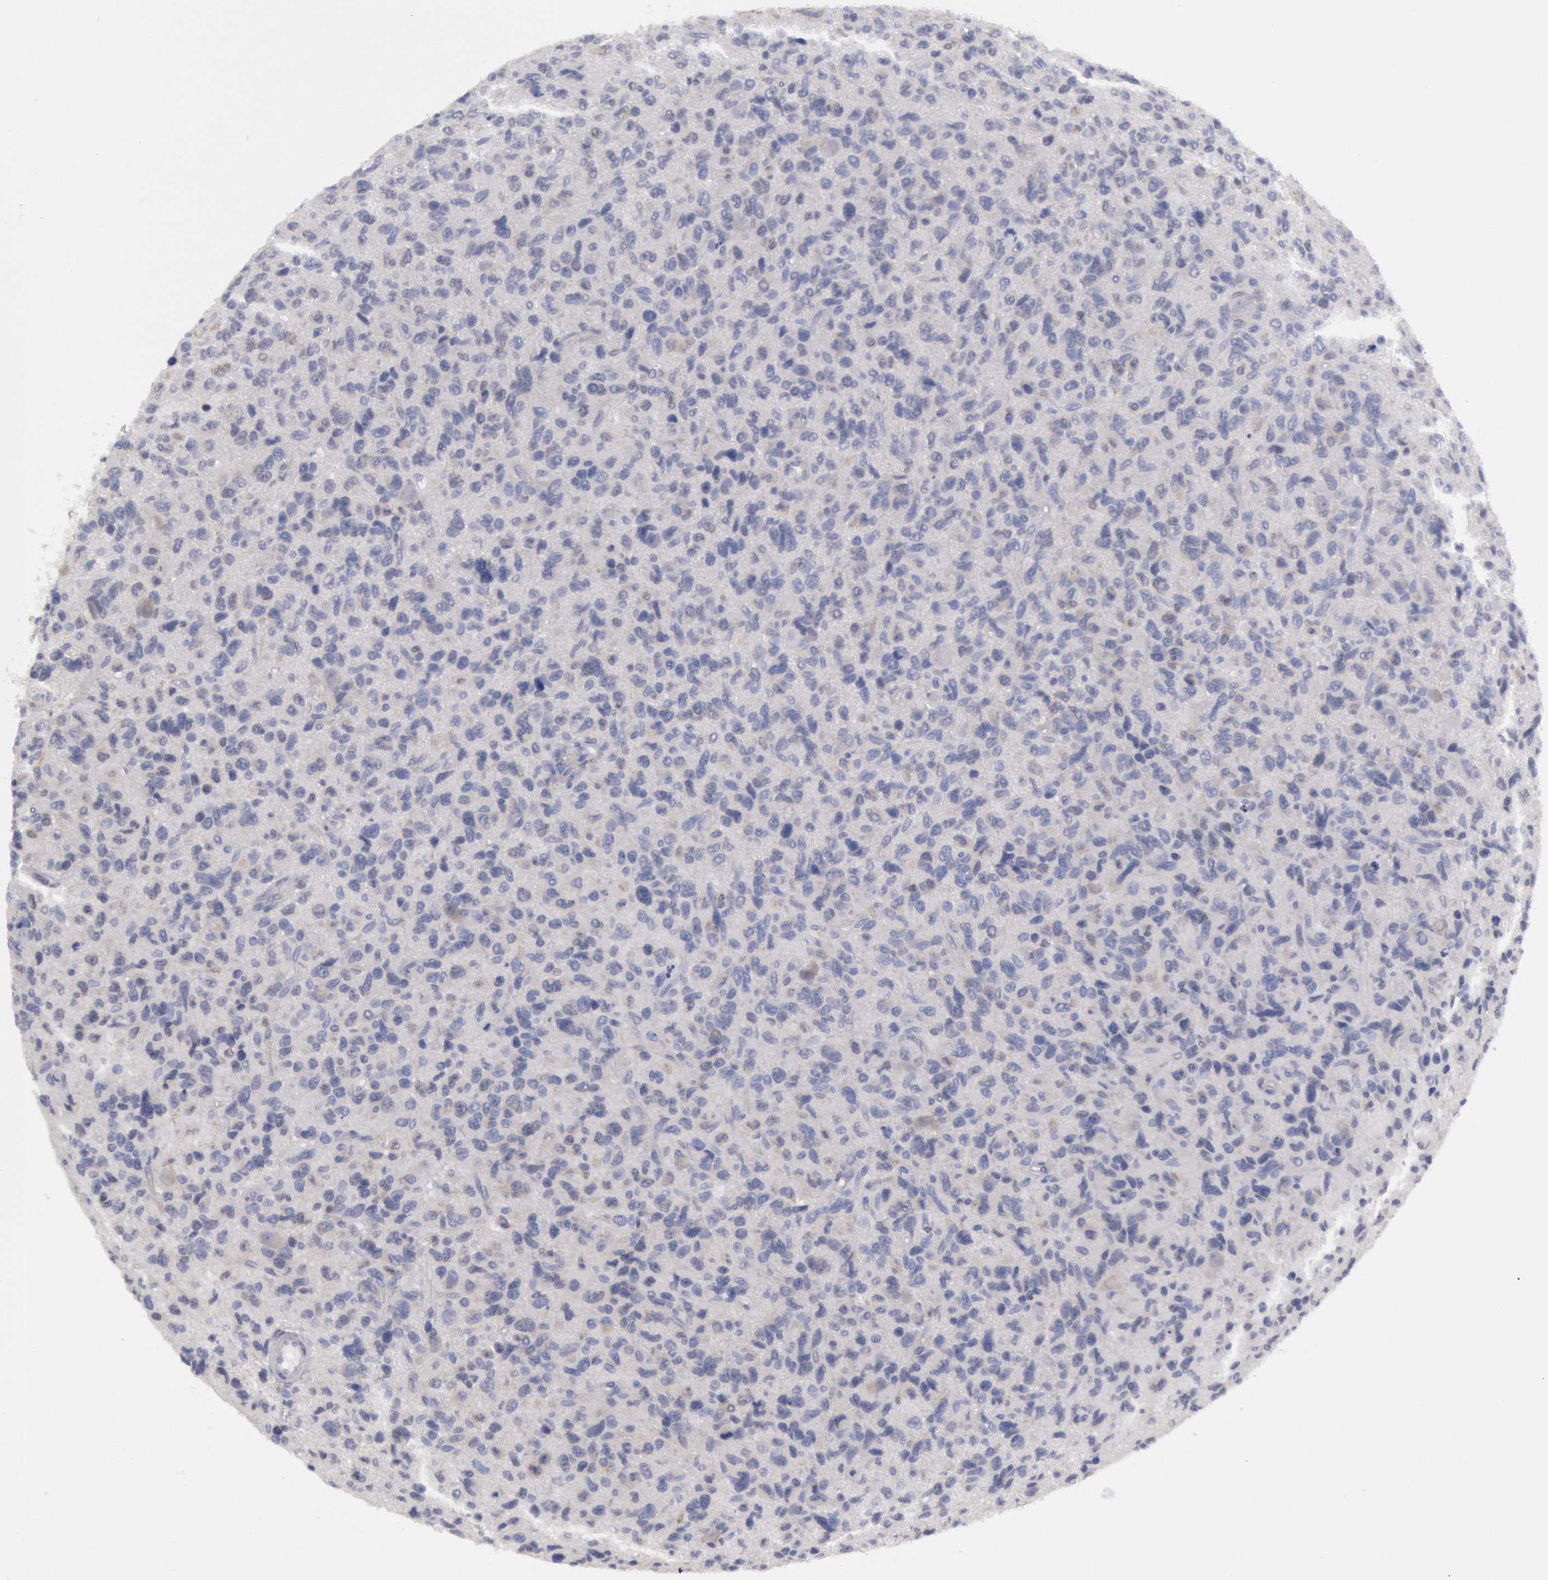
{"staining": {"intensity": "weak", "quantity": "25%-75%", "location": "cytoplasmic/membranous"}, "tissue": "glioma", "cell_type": "Tumor cells", "image_type": "cancer", "snomed": [{"axis": "morphology", "description": "Glioma, malignant, High grade"}, {"axis": "topography", "description": "Brain"}], "caption": "This image reveals immunohistochemistry (IHC) staining of human glioma, with low weak cytoplasmic/membranous expression in about 25%-75% of tumor cells.", "gene": "FHL1", "patient": {"sex": "female", "age": 60}}